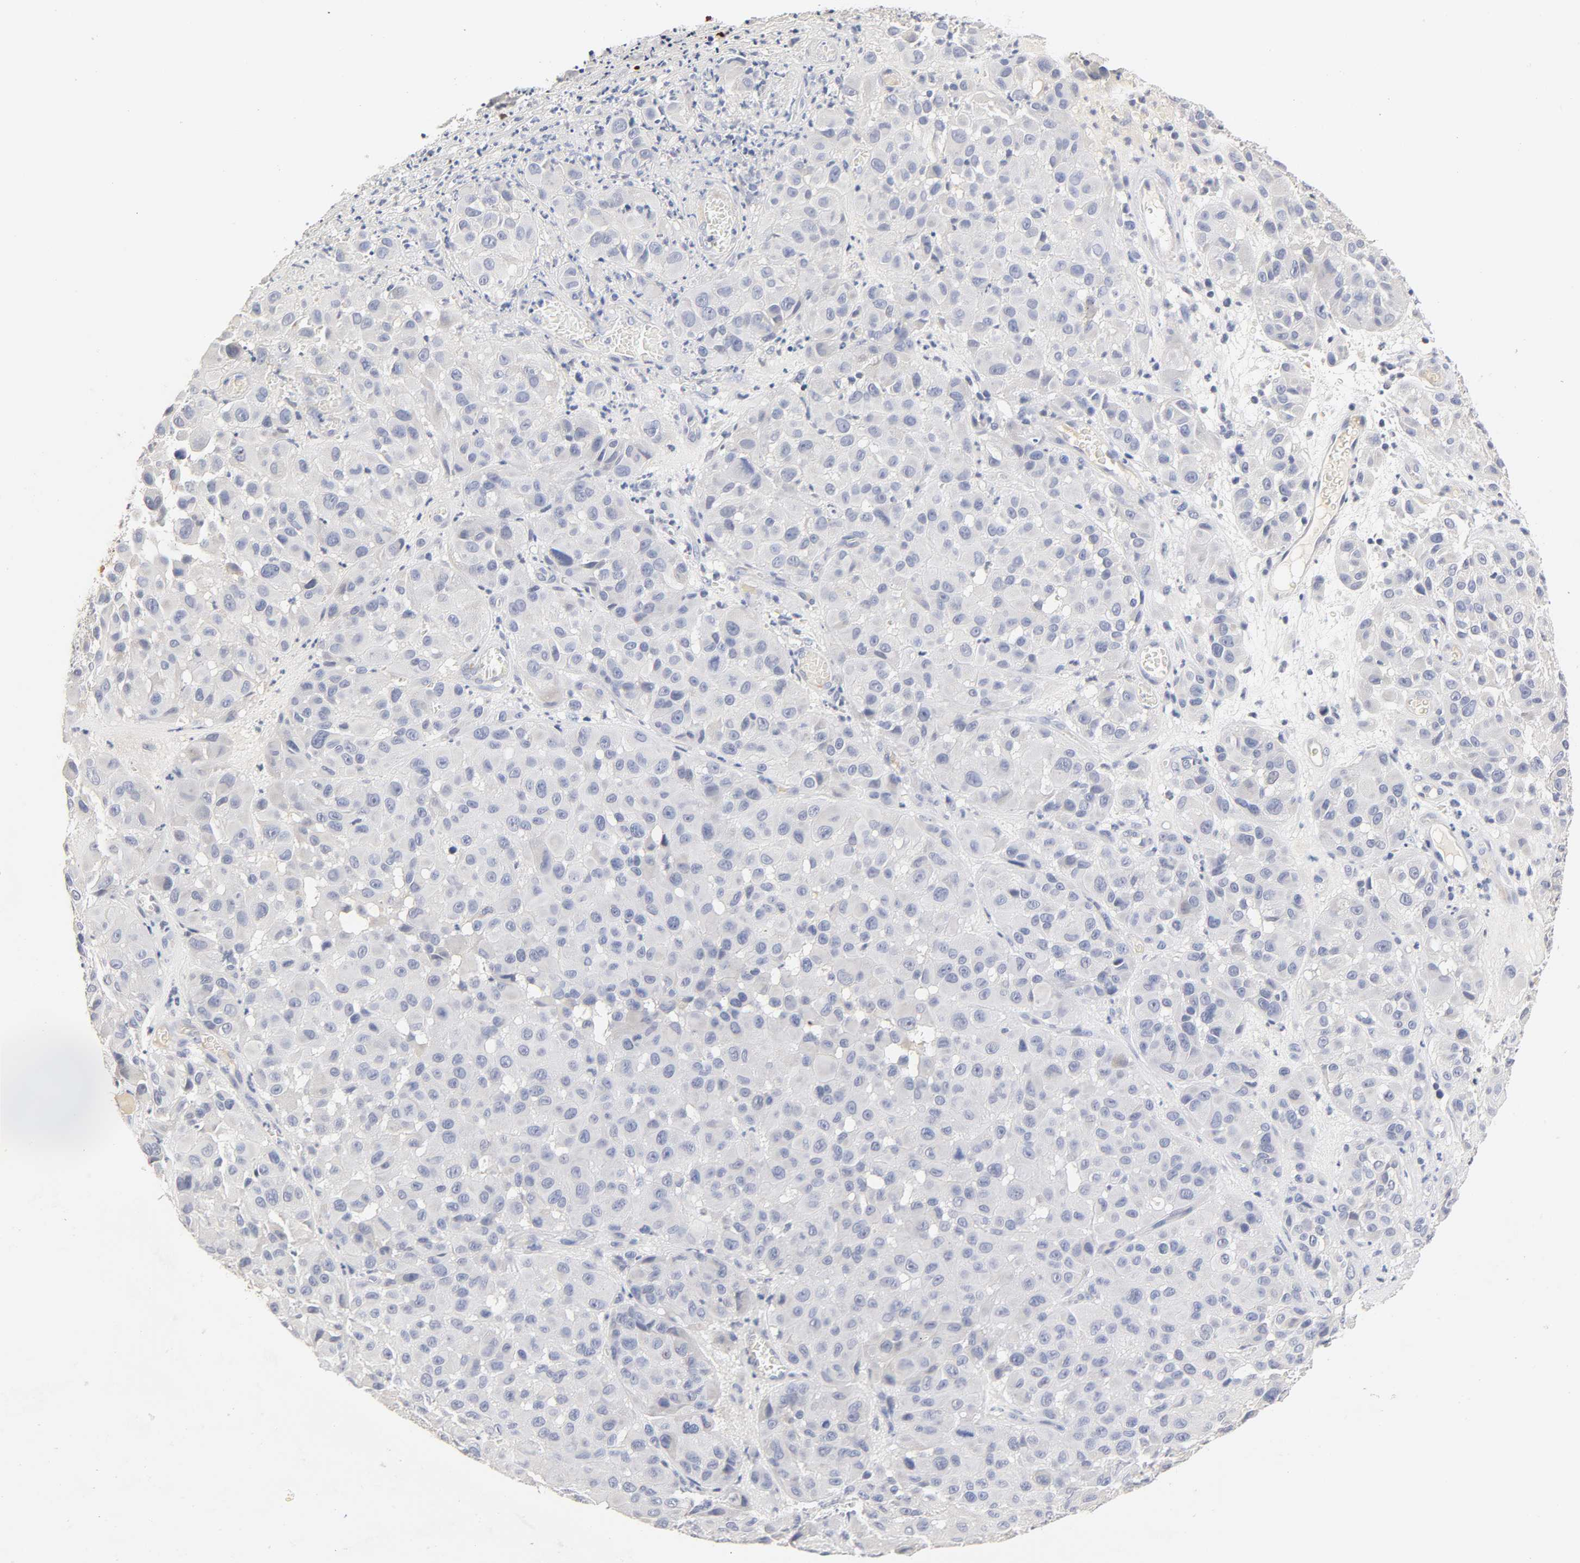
{"staining": {"intensity": "negative", "quantity": "none", "location": "none"}, "tissue": "melanoma", "cell_type": "Tumor cells", "image_type": "cancer", "snomed": [{"axis": "morphology", "description": "Malignant melanoma, NOS"}, {"axis": "topography", "description": "Skin"}], "caption": "There is no significant staining in tumor cells of melanoma. Brightfield microscopy of IHC stained with DAB (3,3'-diaminobenzidine) (brown) and hematoxylin (blue), captured at high magnification.", "gene": "OVOL1", "patient": {"sex": "female", "age": 21}}